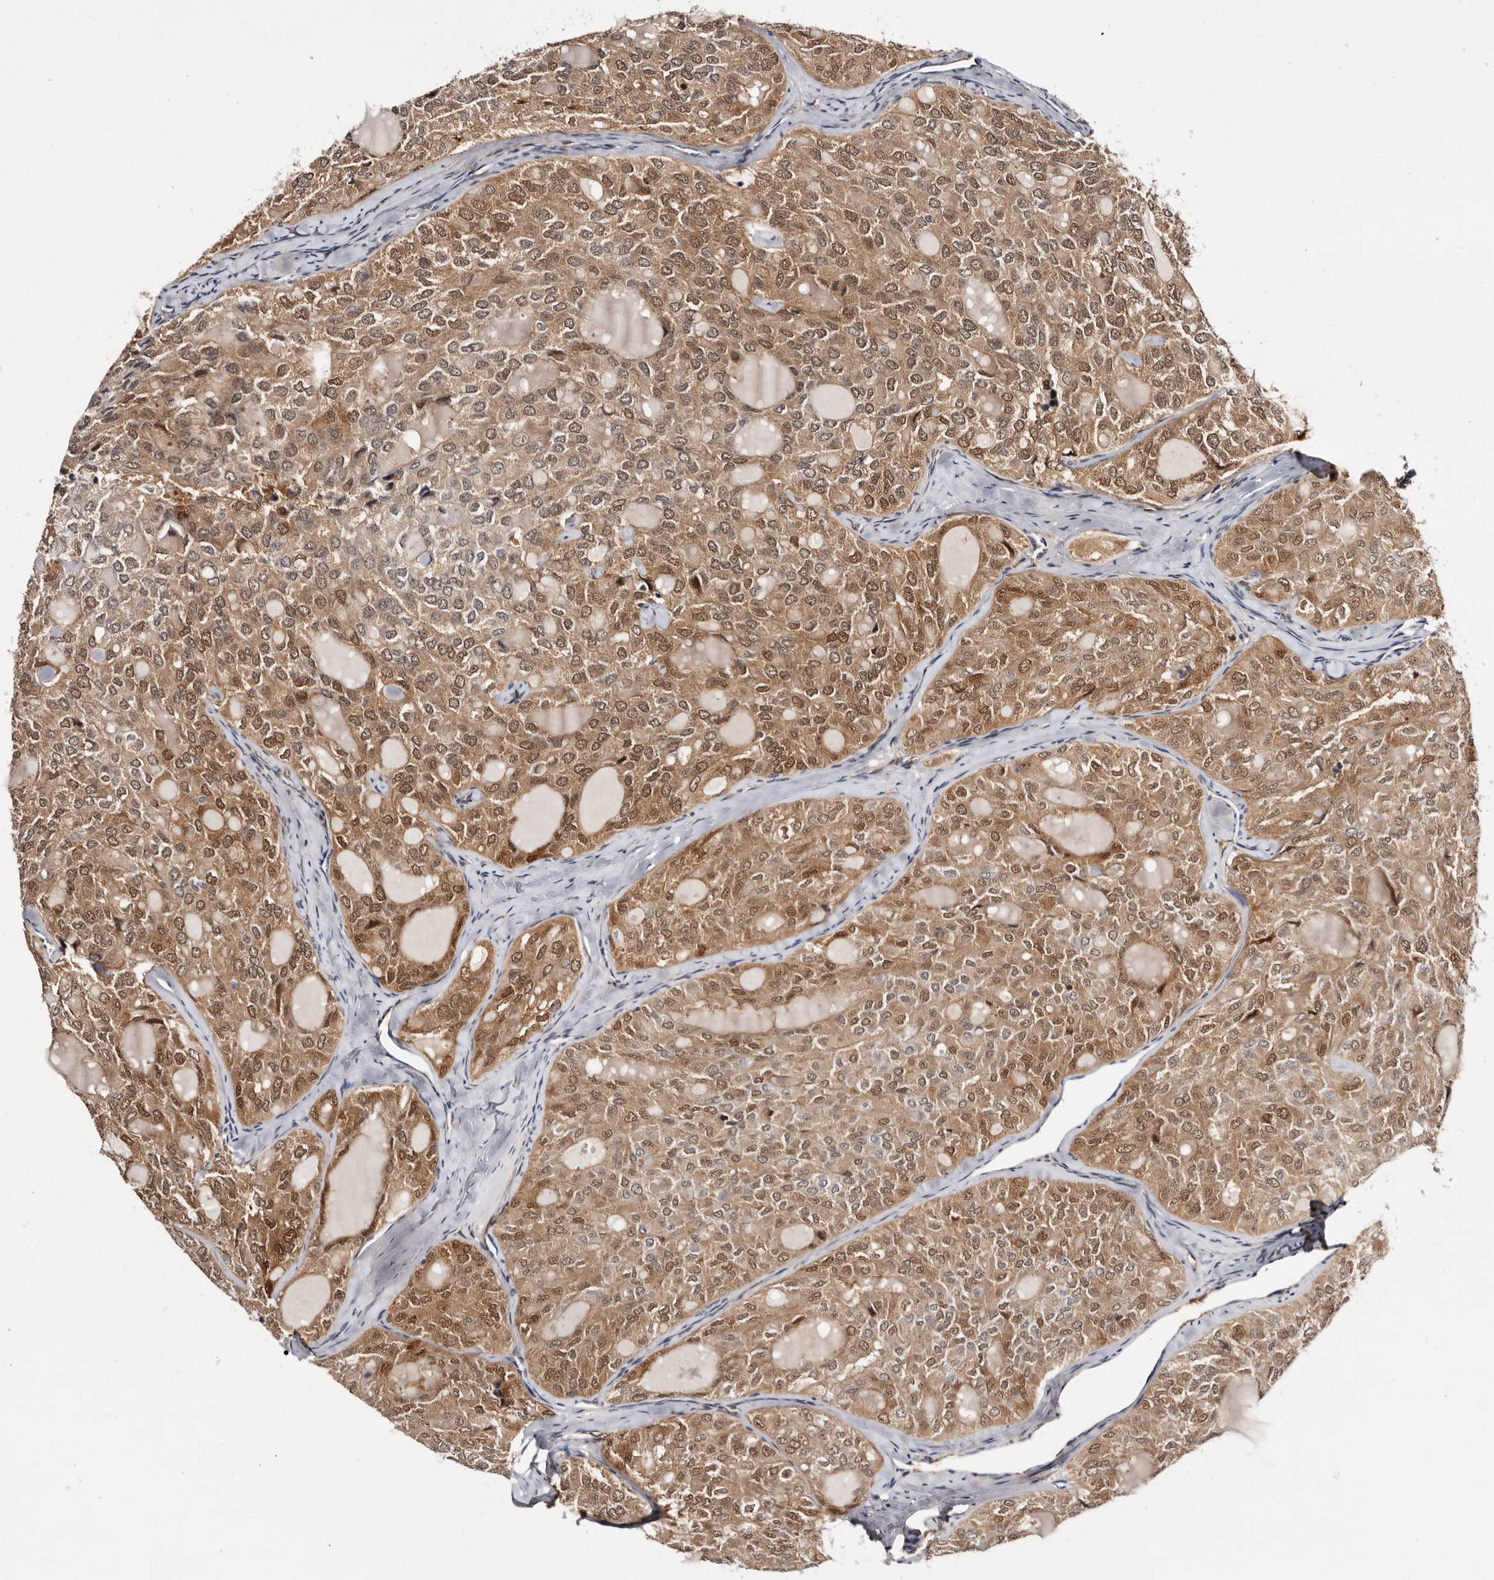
{"staining": {"intensity": "moderate", "quantity": ">75%", "location": "cytoplasmic/membranous,nuclear"}, "tissue": "thyroid cancer", "cell_type": "Tumor cells", "image_type": "cancer", "snomed": [{"axis": "morphology", "description": "Follicular adenoma carcinoma, NOS"}, {"axis": "topography", "description": "Thyroid gland"}], "caption": "Tumor cells exhibit medium levels of moderate cytoplasmic/membranous and nuclear expression in about >75% of cells in human thyroid cancer (follicular adenoma carcinoma). (brown staining indicates protein expression, while blue staining denotes nuclei).", "gene": "TP53I3", "patient": {"sex": "male", "age": 75}}